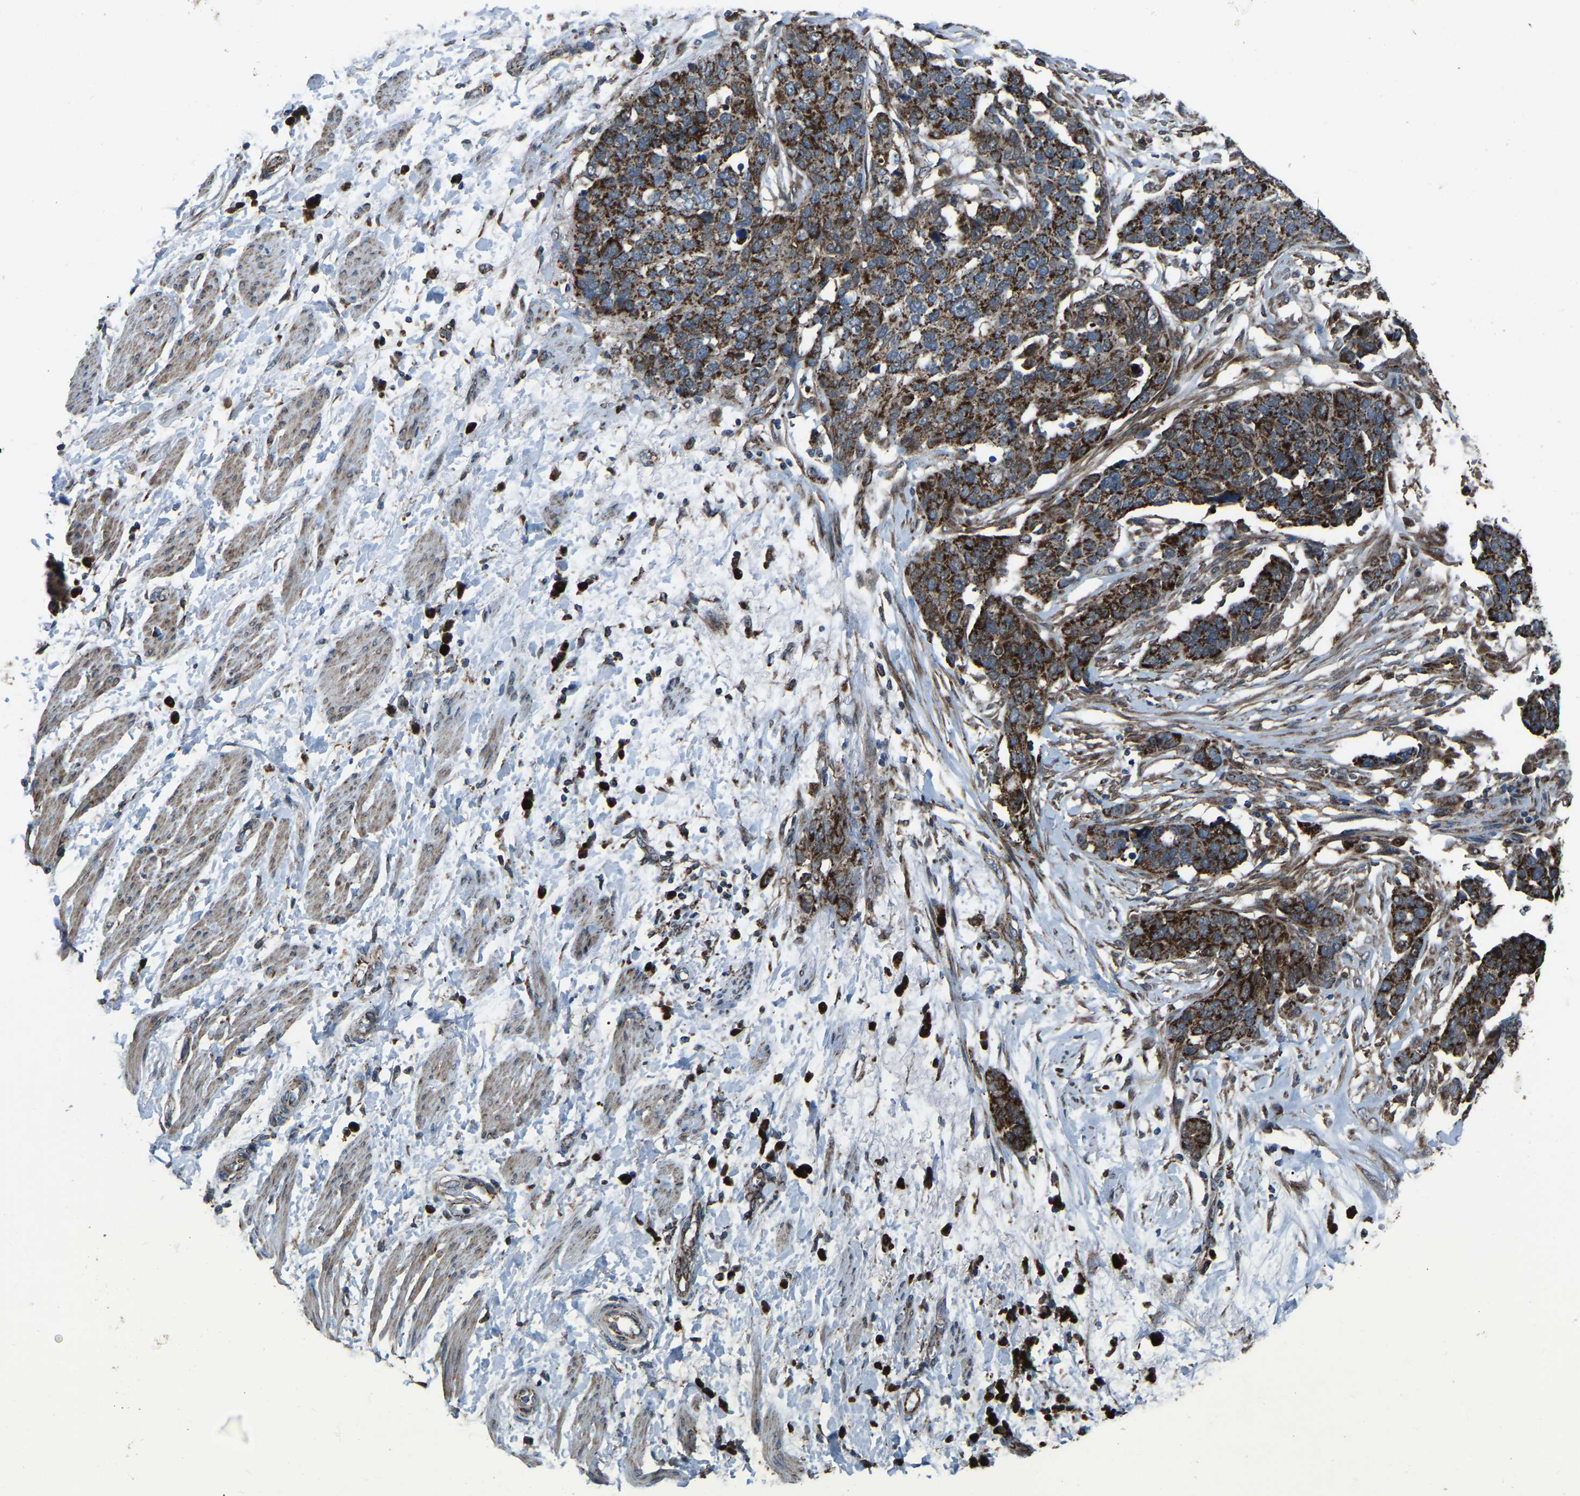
{"staining": {"intensity": "strong", "quantity": ">75%", "location": "cytoplasmic/membranous"}, "tissue": "ovarian cancer", "cell_type": "Tumor cells", "image_type": "cancer", "snomed": [{"axis": "morphology", "description": "Cystadenocarcinoma, serous, NOS"}, {"axis": "topography", "description": "Ovary"}], "caption": "DAB (3,3'-diaminobenzidine) immunohistochemical staining of human ovarian serous cystadenocarcinoma displays strong cytoplasmic/membranous protein staining in approximately >75% of tumor cells.", "gene": "AKR1A1", "patient": {"sex": "female", "age": 44}}